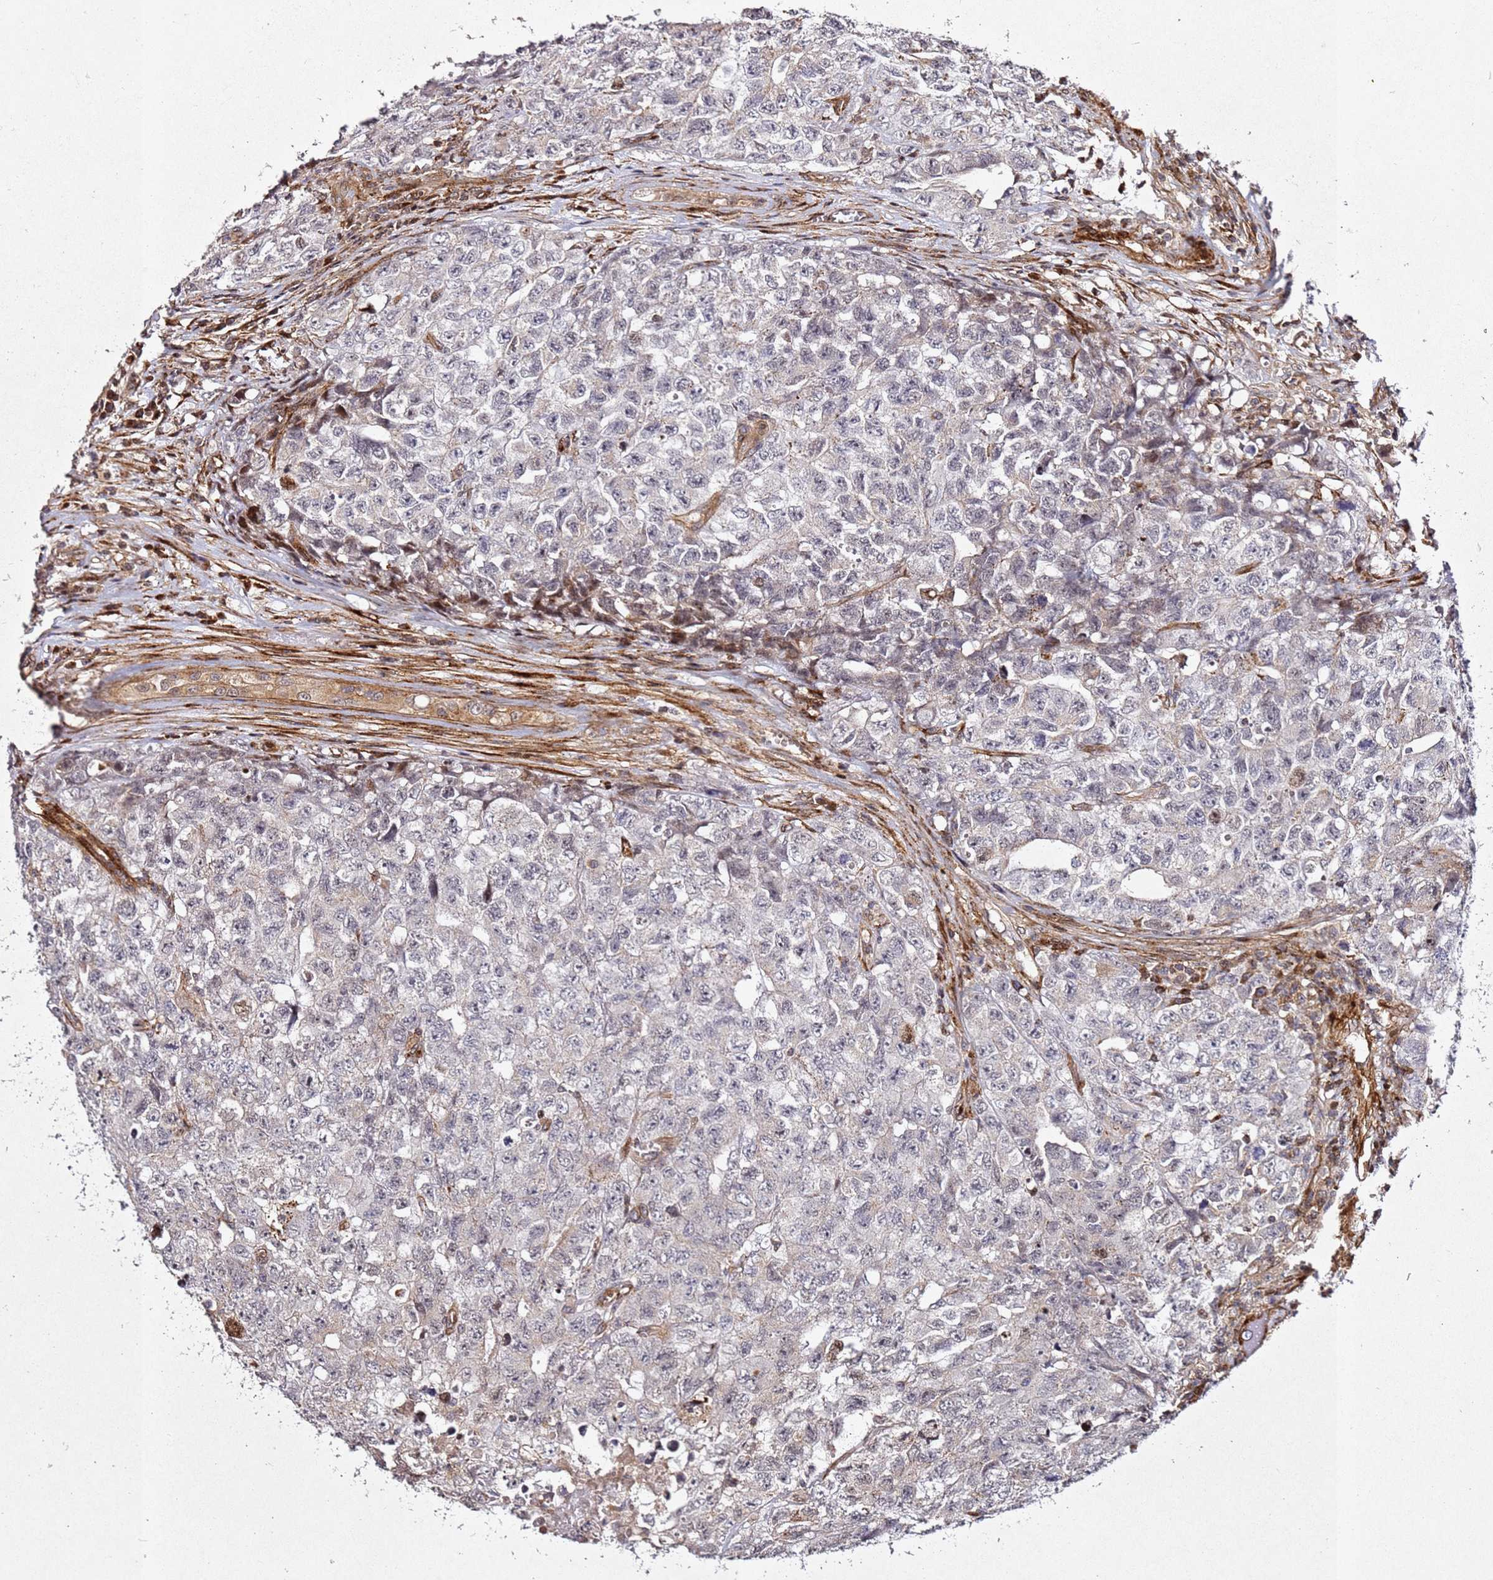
{"staining": {"intensity": "negative", "quantity": "none", "location": "none"}, "tissue": "testis cancer", "cell_type": "Tumor cells", "image_type": "cancer", "snomed": [{"axis": "morphology", "description": "Carcinoma, Embryonal, NOS"}, {"axis": "topography", "description": "Testis"}], "caption": "Tumor cells are negative for brown protein staining in embryonal carcinoma (testis). Brightfield microscopy of immunohistochemistry (IHC) stained with DAB (brown) and hematoxylin (blue), captured at high magnification.", "gene": "ZNF296", "patient": {"sex": "male", "age": 31}}